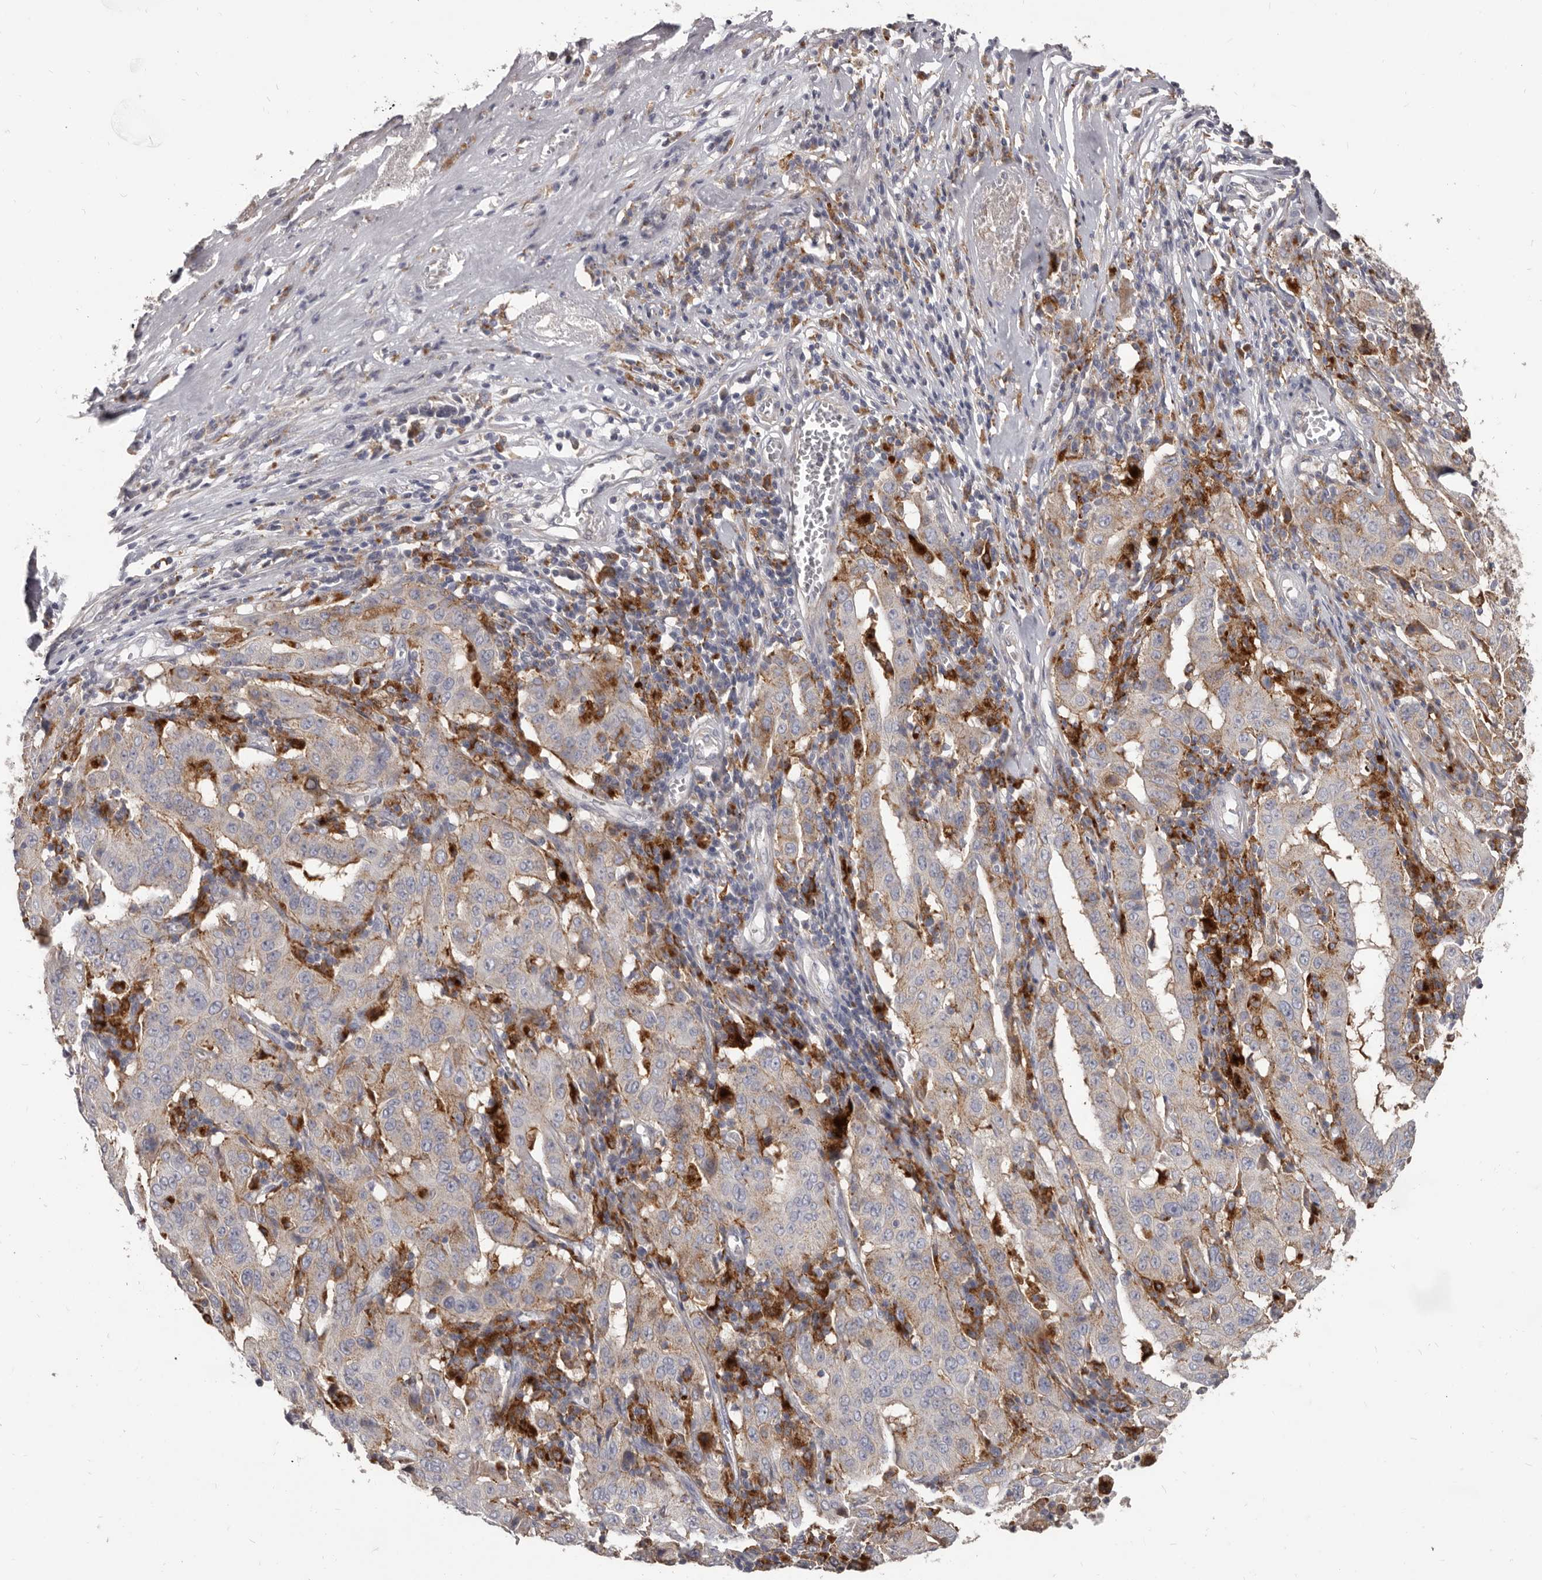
{"staining": {"intensity": "weak", "quantity": "25%-75%", "location": "cytoplasmic/membranous"}, "tissue": "pancreatic cancer", "cell_type": "Tumor cells", "image_type": "cancer", "snomed": [{"axis": "morphology", "description": "Adenocarcinoma, NOS"}, {"axis": "topography", "description": "Pancreas"}], "caption": "Protein expression by immunohistochemistry (IHC) exhibits weak cytoplasmic/membranous staining in about 25%-75% of tumor cells in pancreatic cancer (adenocarcinoma). The staining was performed using DAB, with brown indicating positive protein expression. Nuclei are stained blue with hematoxylin.", "gene": "PI4K2A", "patient": {"sex": "male", "age": 63}}